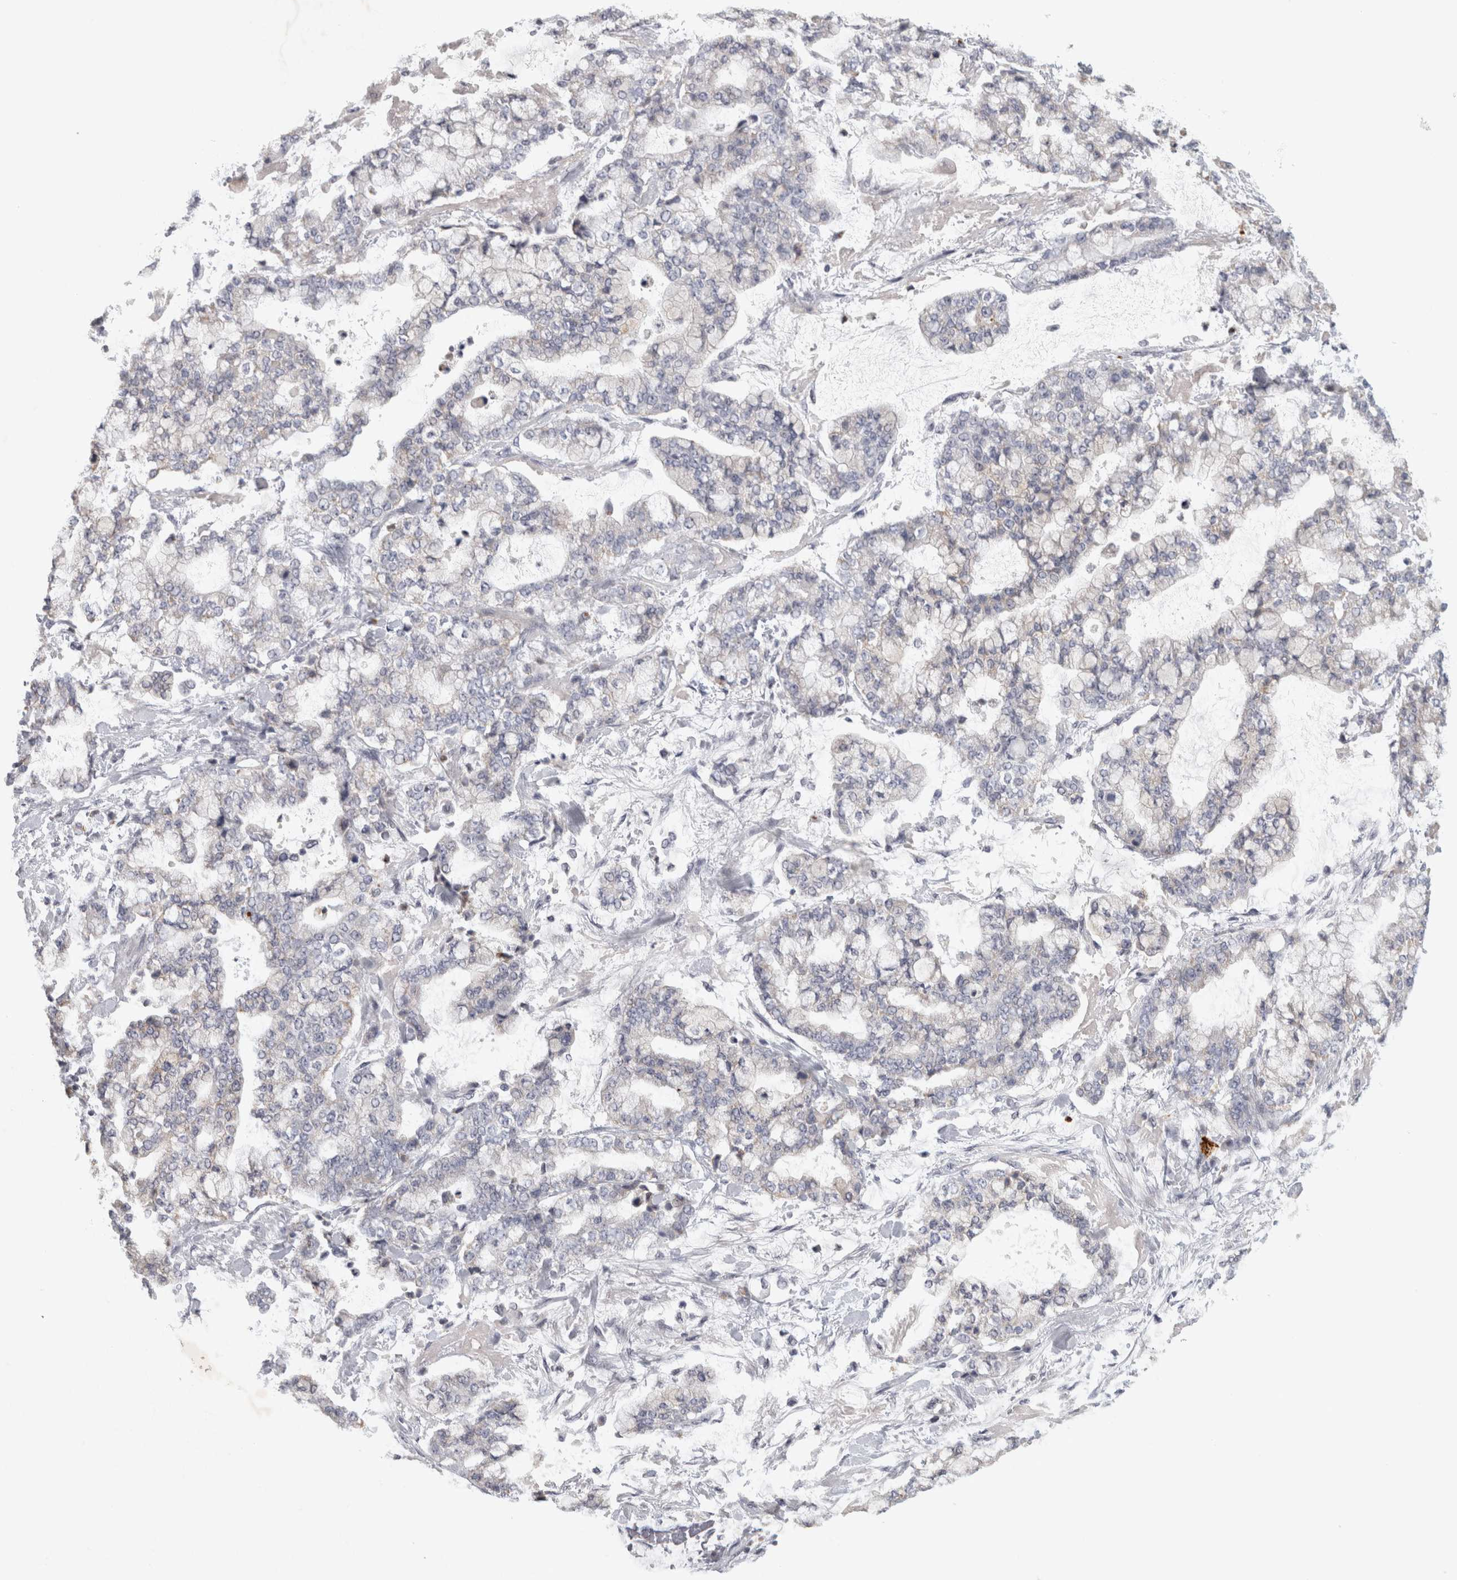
{"staining": {"intensity": "negative", "quantity": "none", "location": "none"}, "tissue": "stomach cancer", "cell_type": "Tumor cells", "image_type": "cancer", "snomed": [{"axis": "morphology", "description": "Normal tissue, NOS"}, {"axis": "morphology", "description": "Adenocarcinoma, NOS"}, {"axis": "topography", "description": "Stomach, upper"}, {"axis": "topography", "description": "Stomach"}], "caption": "Protein analysis of stomach cancer displays no significant expression in tumor cells.", "gene": "PTPRN2", "patient": {"sex": "male", "age": 76}}